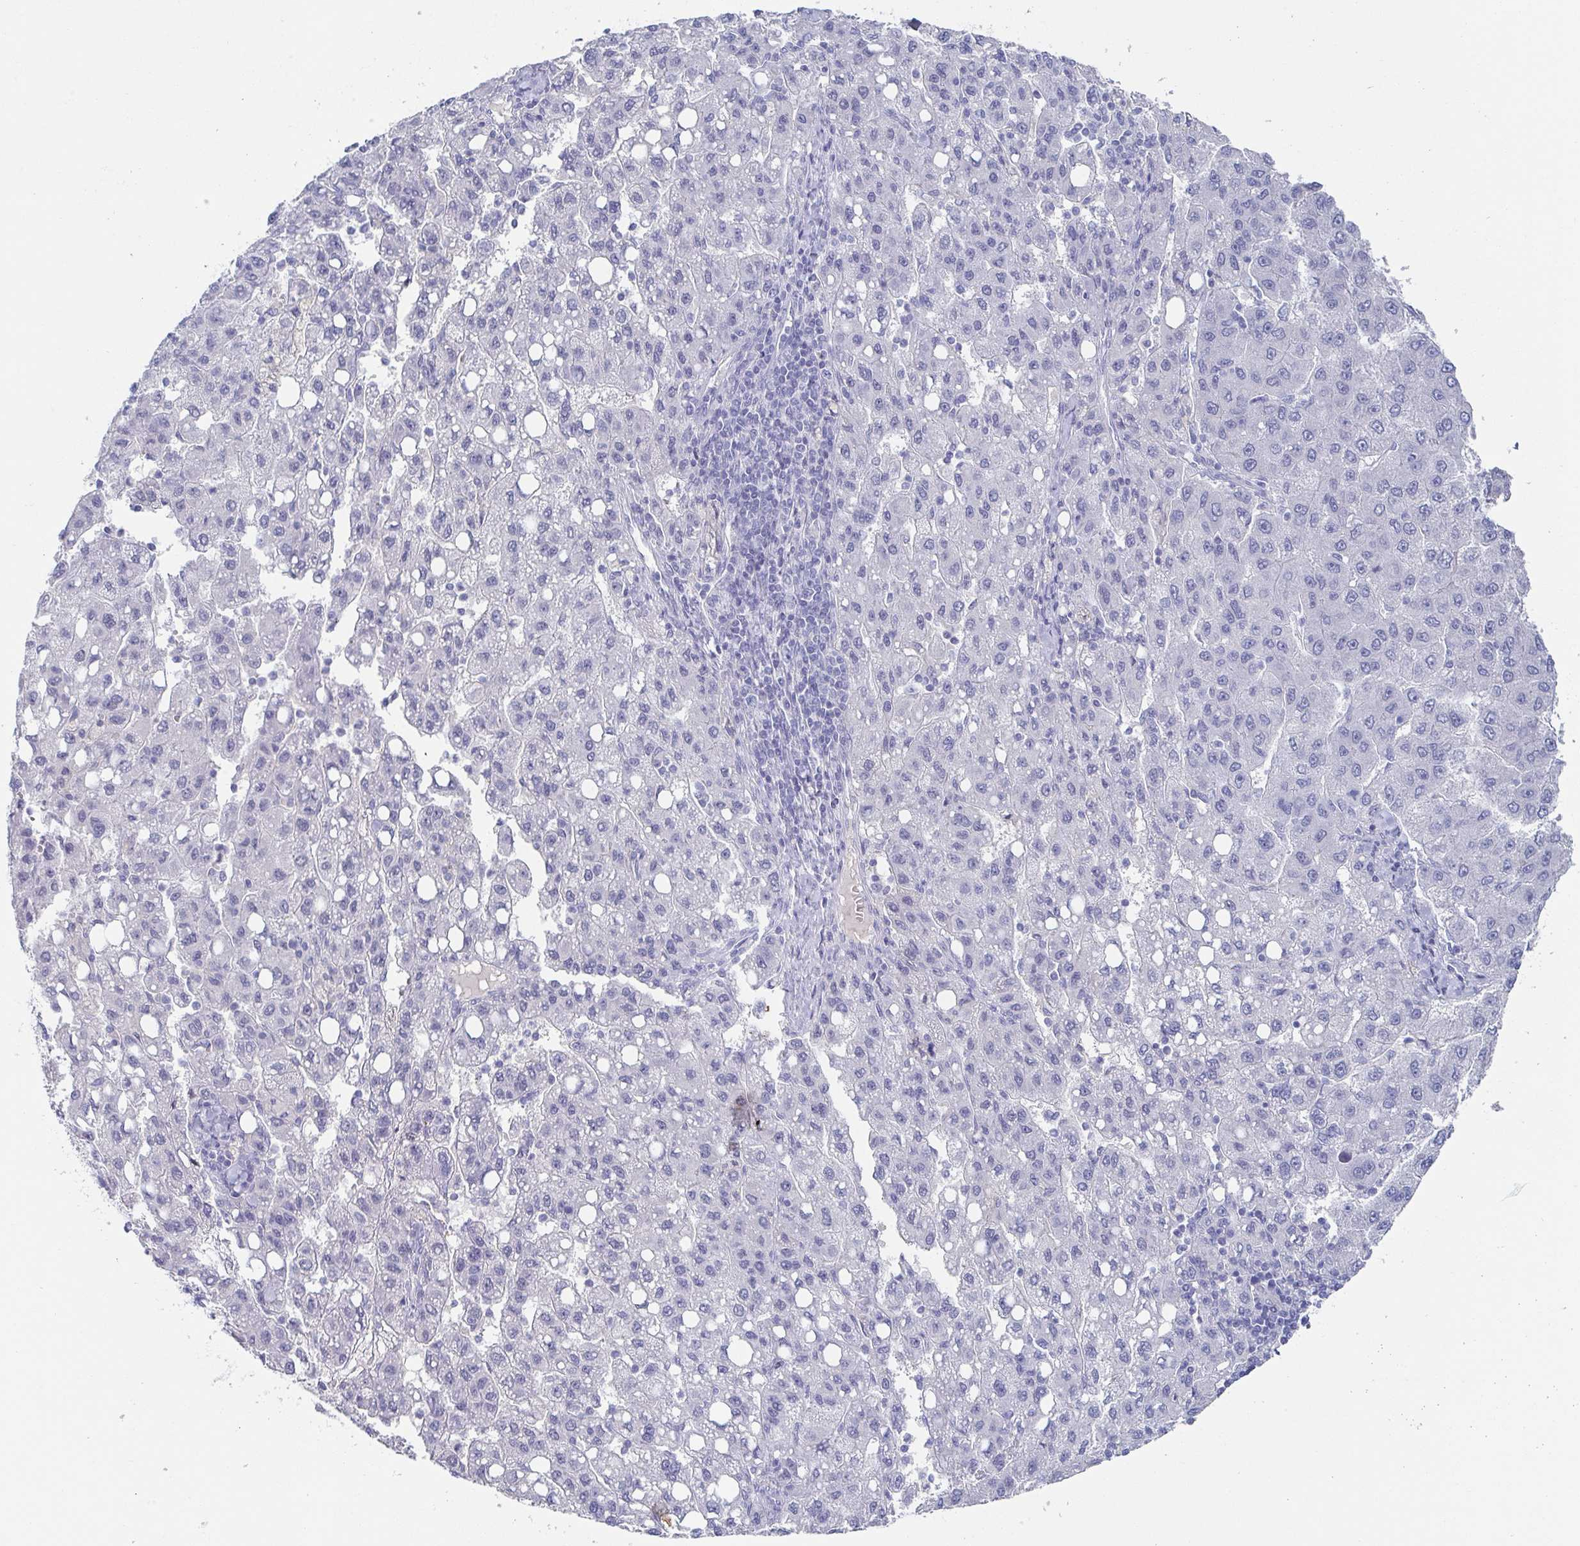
{"staining": {"intensity": "negative", "quantity": "none", "location": "none"}, "tissue": "liver cancer", "cell_type": "Tumor cells", "image_type": "cancer", "snomed": [{"axis": "morphology", "description": "Carcinoma, Hepatocellular, NOS"}, {"axis": "topography", "description": "Liver"}], "caption": "Liver hepatocellular carcinoma was stained to show a protein in brown. There is no significant positivity in tumor cells.", "gene": "RHOV", "patient": {"sex": "female", "age": 82}}